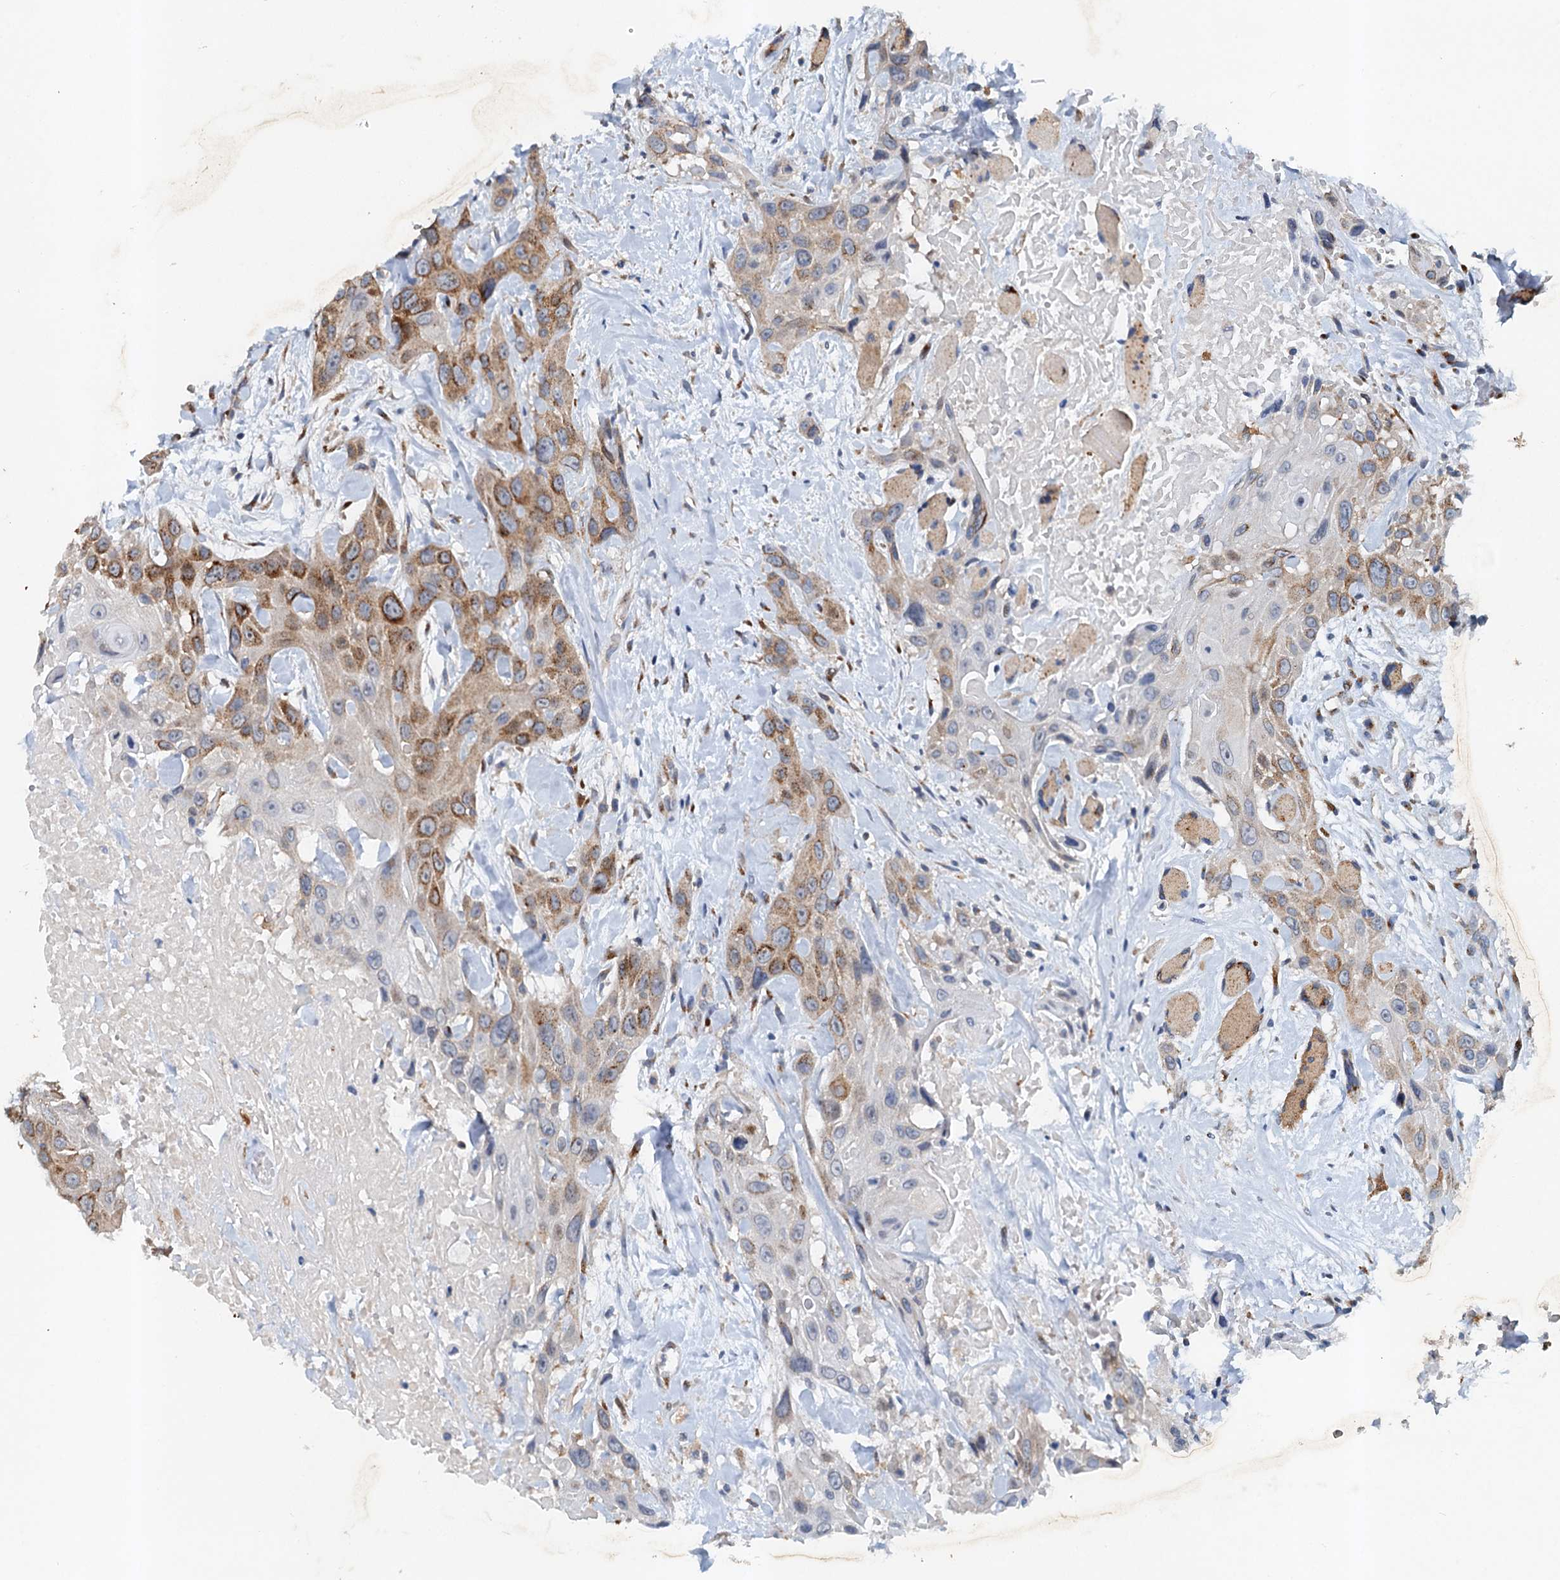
{"staining": {"intensity": "moderate", "quantity": "<25%", "location": "cytoplasmic/membranous"}, "tissue": "head and neck cancer", "cell_type": "Tumor cells", "image_type": "cancer", "snomed": [{"axis": "morphology", "description": "Squamous cell carcinoma, NOS"}, {"axis": "topography", "description": "Head-Neck"}], "caption": "Immunohistochemical staining of human head and neck squamous cell carcinoma demonstrates moderate cytoplasmic/membranous protein expression in about <25% of tumor cells.", "gene": "NBEA", "patient": {"sex": "male", "age": 81}}